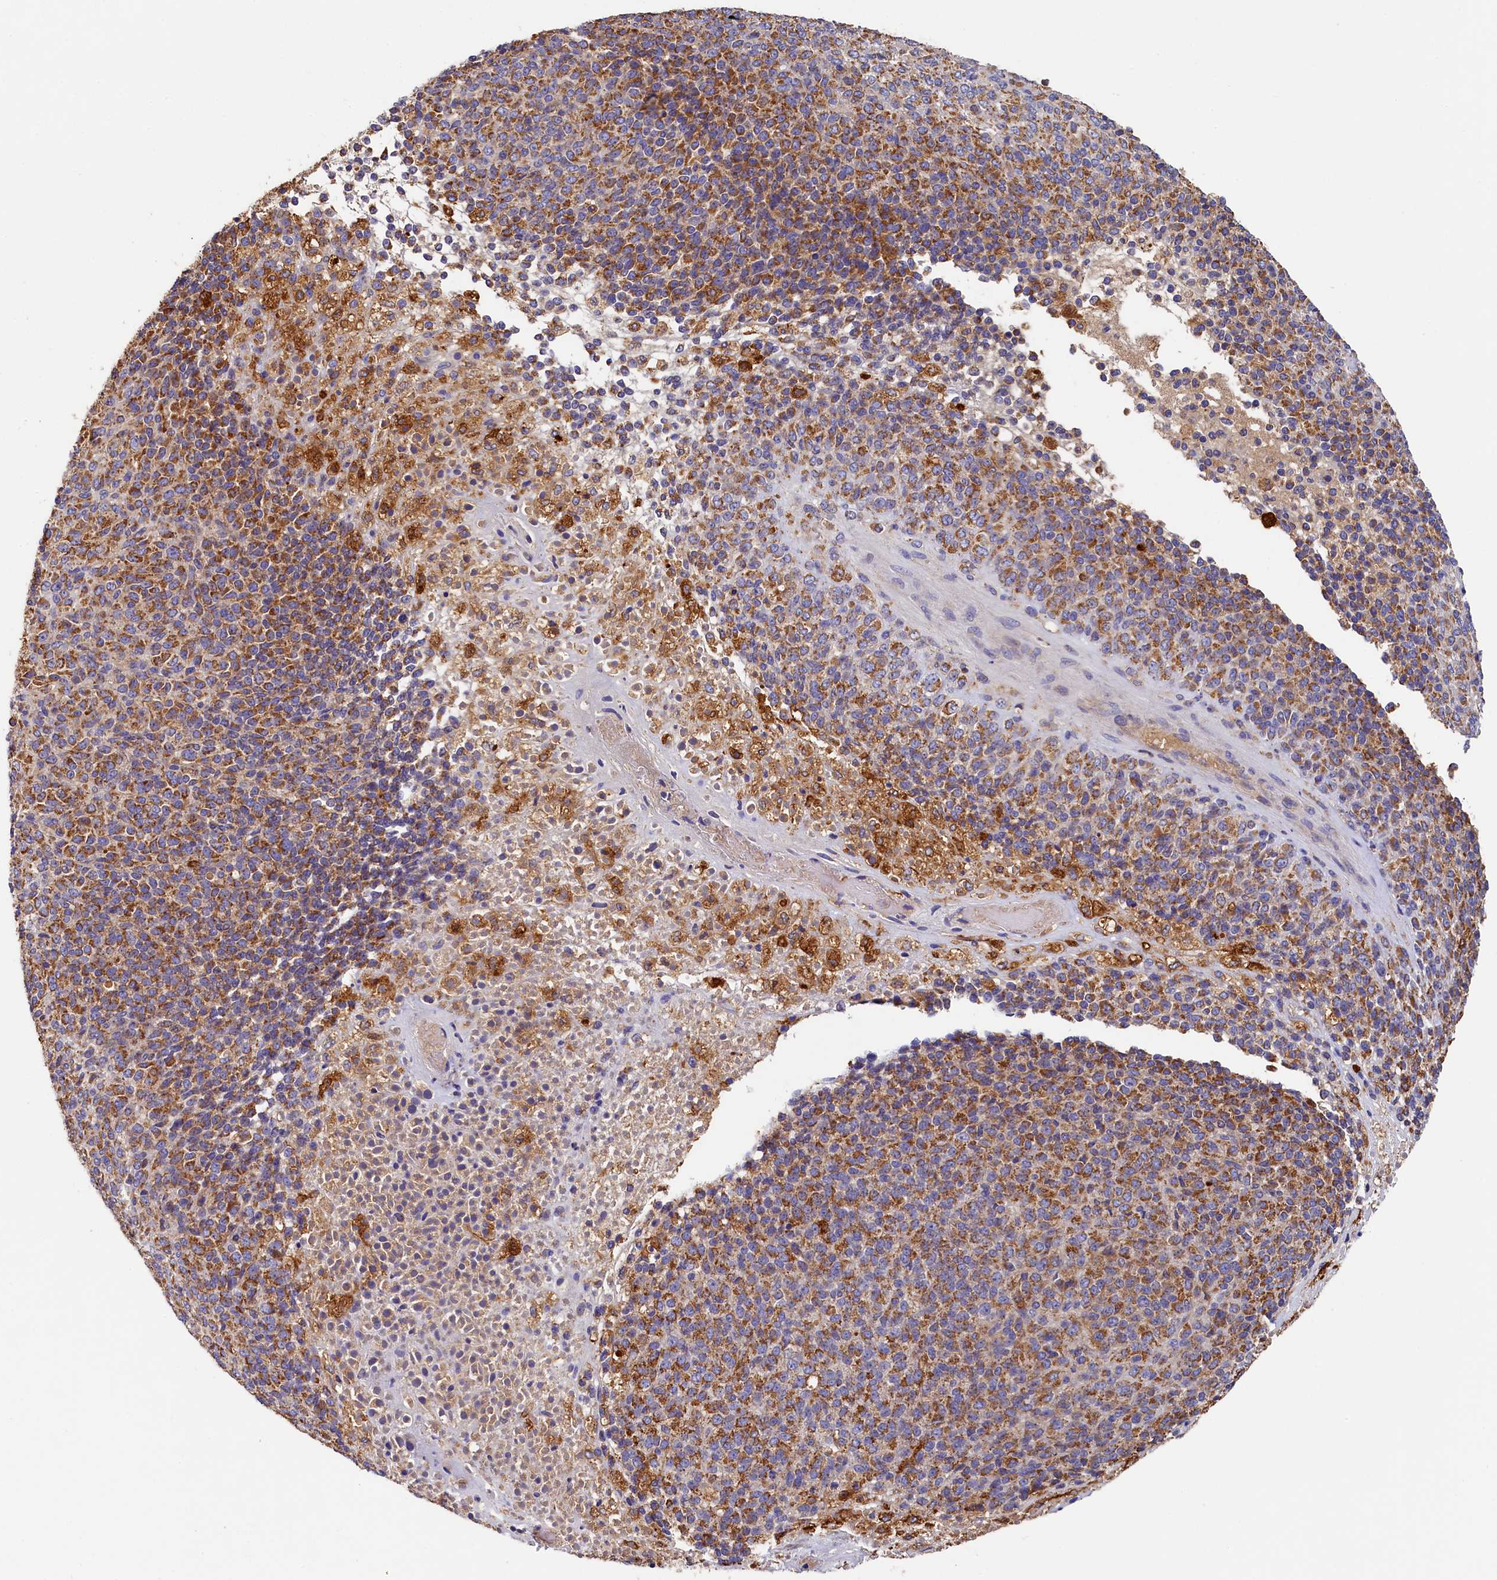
{"staining": {"intensity": "moderate", "quantity": ">75%", "location": "cytoplasmic/membranous"}, "tissue": "melanoma", "cell_type": "Tumor cells", "image_type": "cancer", "snomed": [{"axis": "morphology", "description": "Malignant melanoma, Metastatic site"}, {"axis": "topography", "description": "Brain"}], "caption": "Immunohistochemistry photomicrograph of neoplastic tissue: human melanoma stained using immunohistochemistry exhibits medium levels of moderate protein expression localized specifically in the cytoplasmic/membranous of tumor cells, appearing as a cytoplasmic/membranous brown color.", "gene": "SEC31B", "patient": {"sex": "female", "age": 56}}